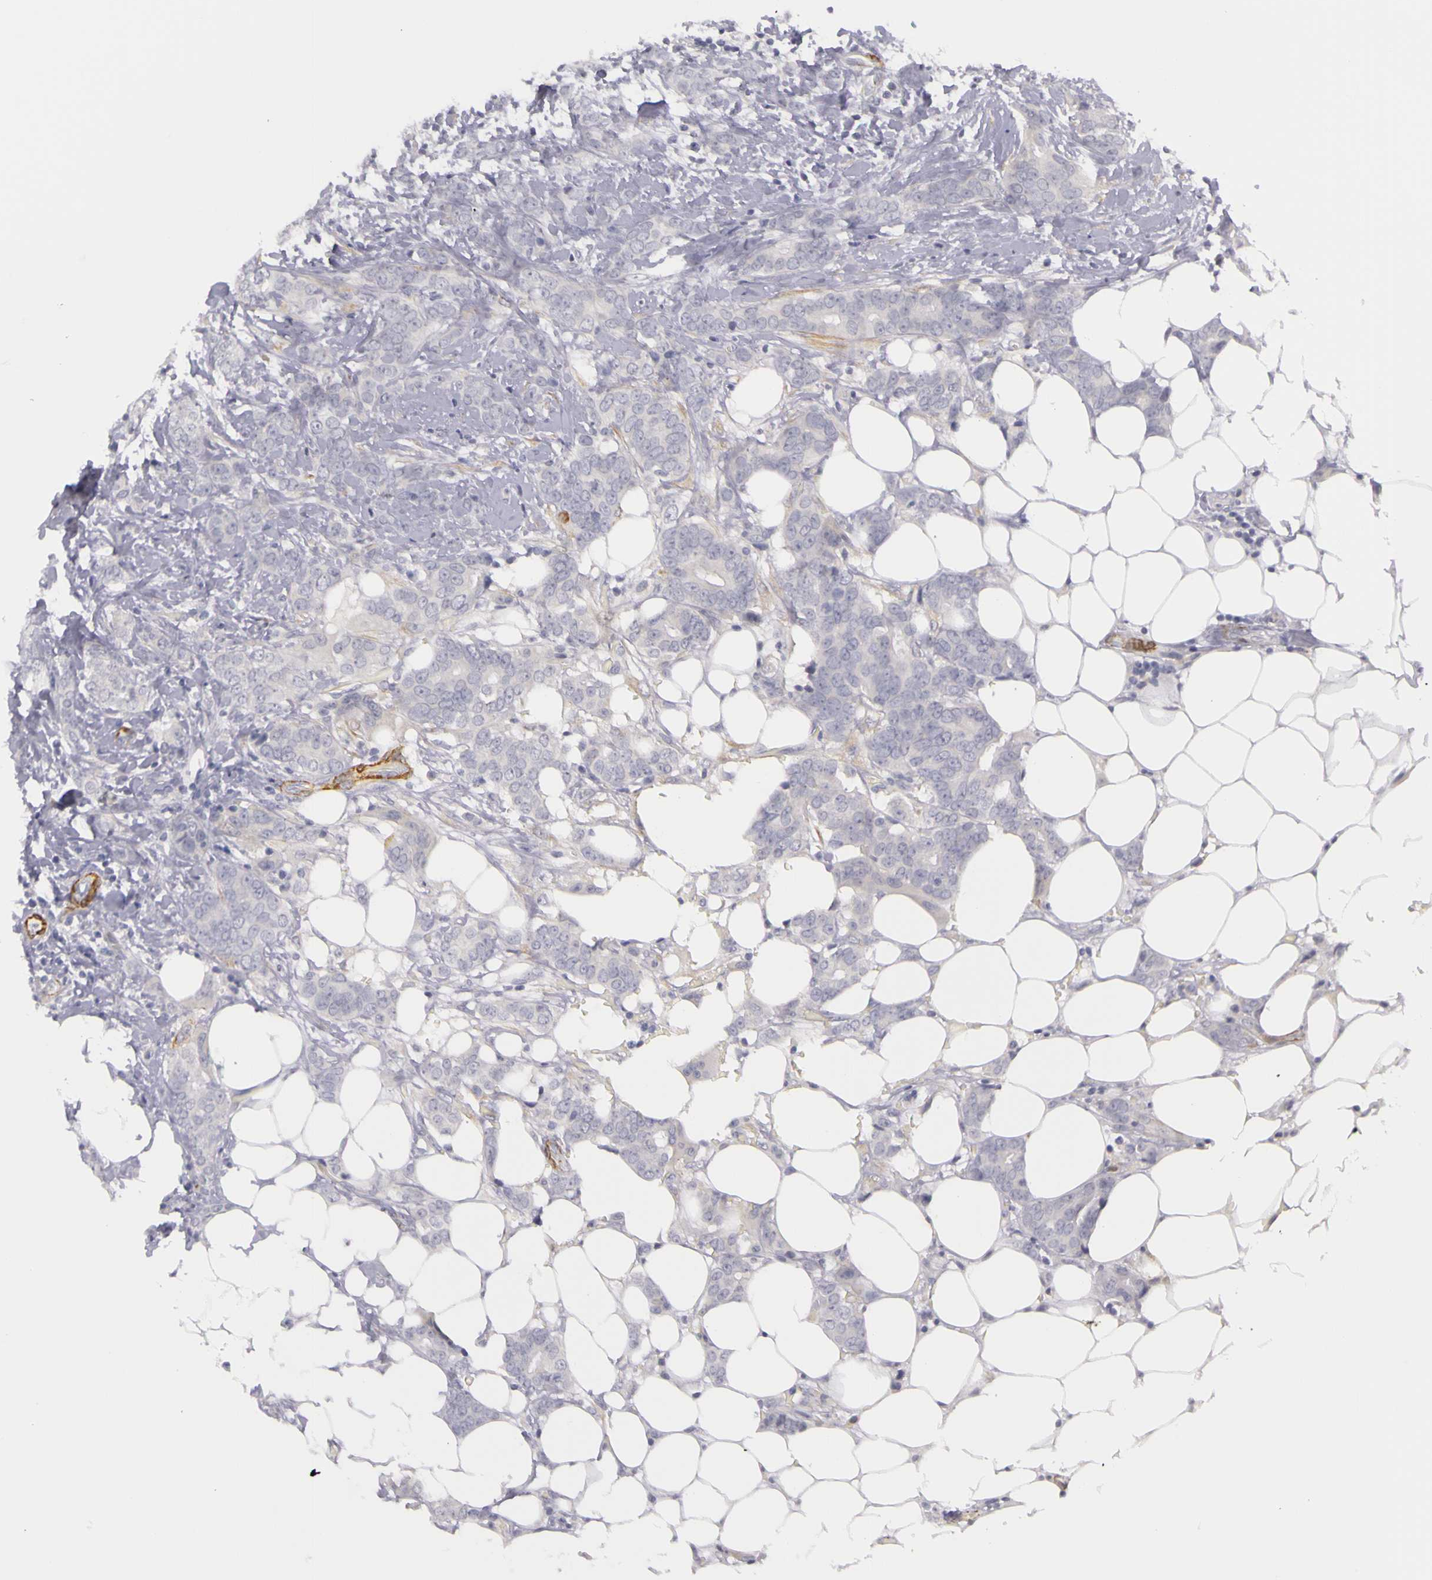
{"staining": {"intensity": "negative", "quantity": "none", "location": "none"}, "tissue": "breast cancer", "cell_type": "Tumor cells", "image_type": "cancer", "snomed": [{"axis": "morphology", "description": "Duct carcinoma"}, {"axis": "topography", "description": "Breast"}], "caption": "The micrograph exhibits no staining of tumor cells in infiltrating ductal carcinoma (breast). (IHC, brightfield microscopy, high magnification).", "gene": "CNTN2", "patient": {"sex": "female", "age": 53}}